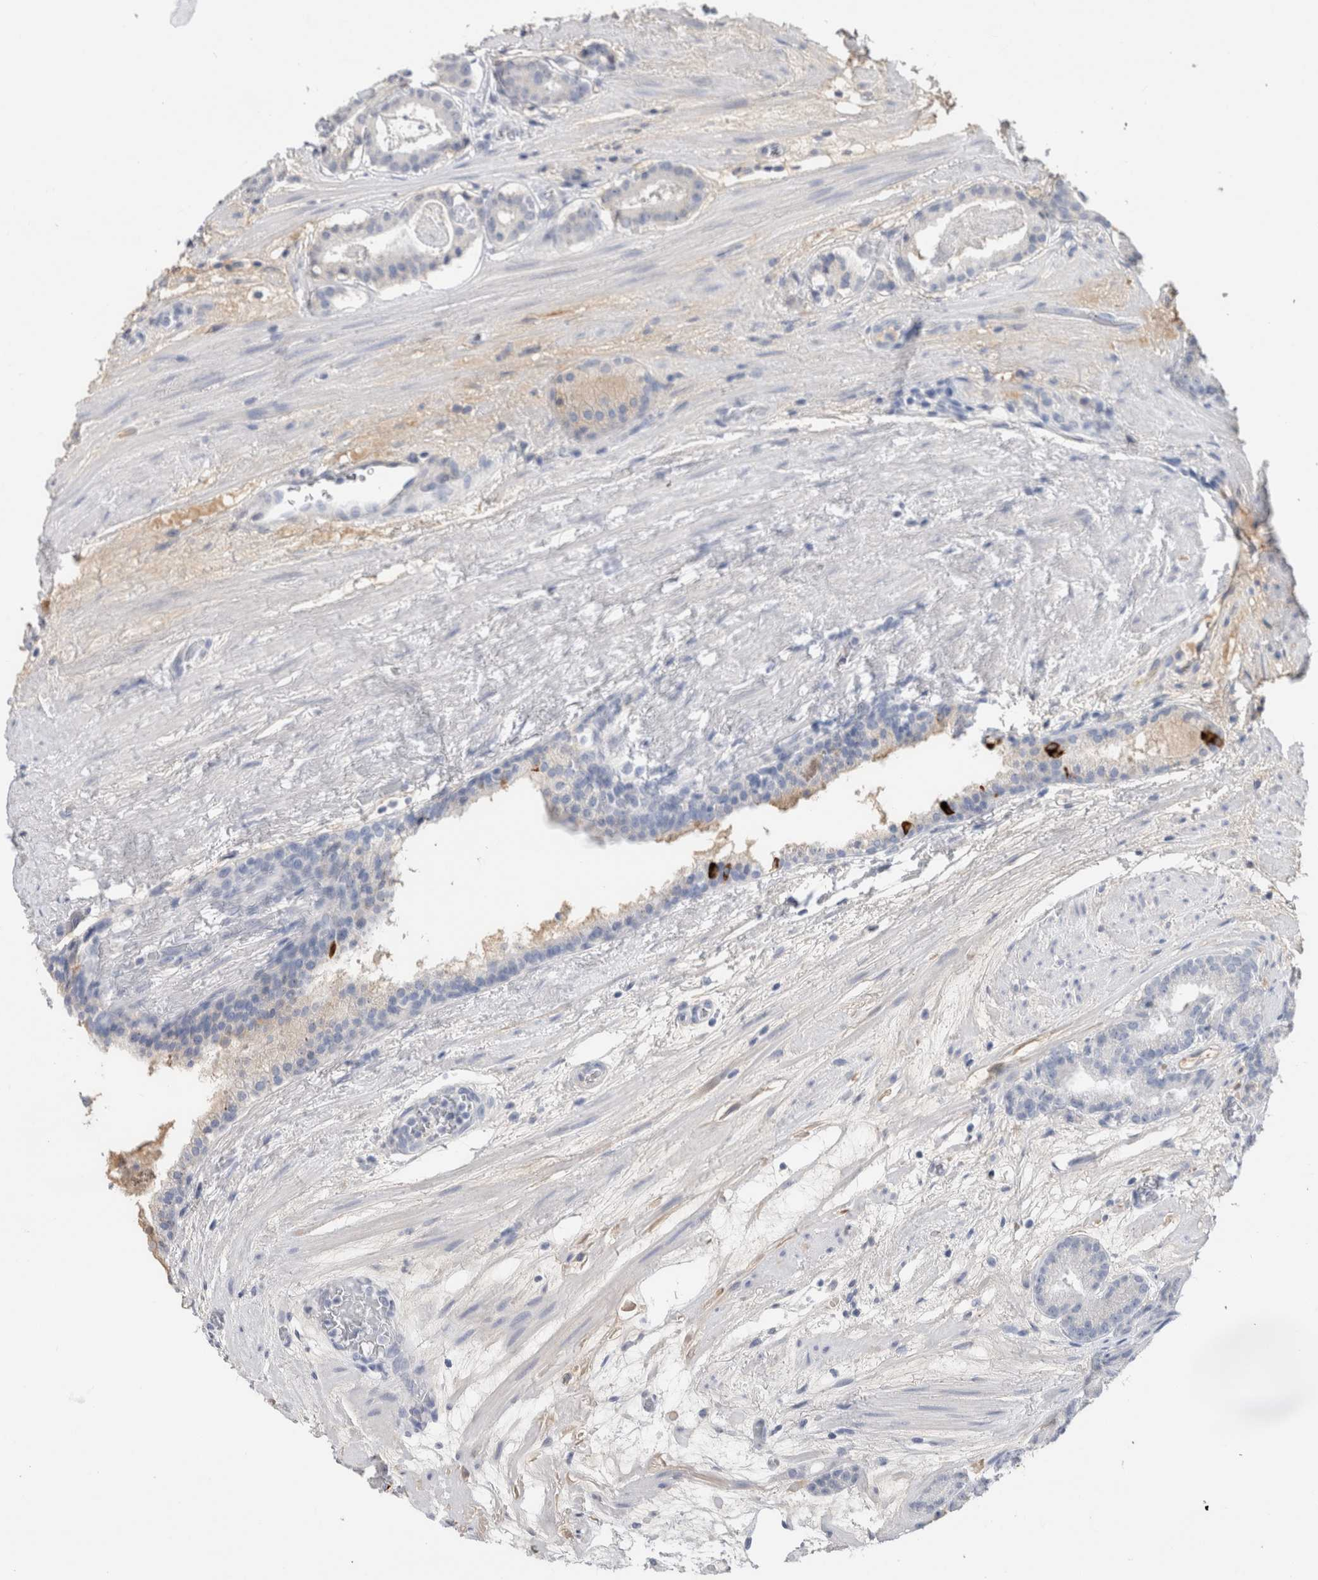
{"staining": {"intensity": "negative", "quantity": "none", "location": "none"}, "tissue": "prostate cancer", "cell_type": "Tumor cells", "image_type": "cancer", "snomed": [{"axis": "morphology", "description": "Adenocarcinoma, Low grade"}, {"axis": "topography", "description": "Prostate"}], "caption": "There is no significant expression in tumor cells of prostate cancer. (DAB IHC visualized using brightfield microscopy, high magnification).", "gene": "SCGB1A1", "patient": {"sex": "male", "age": 69}}